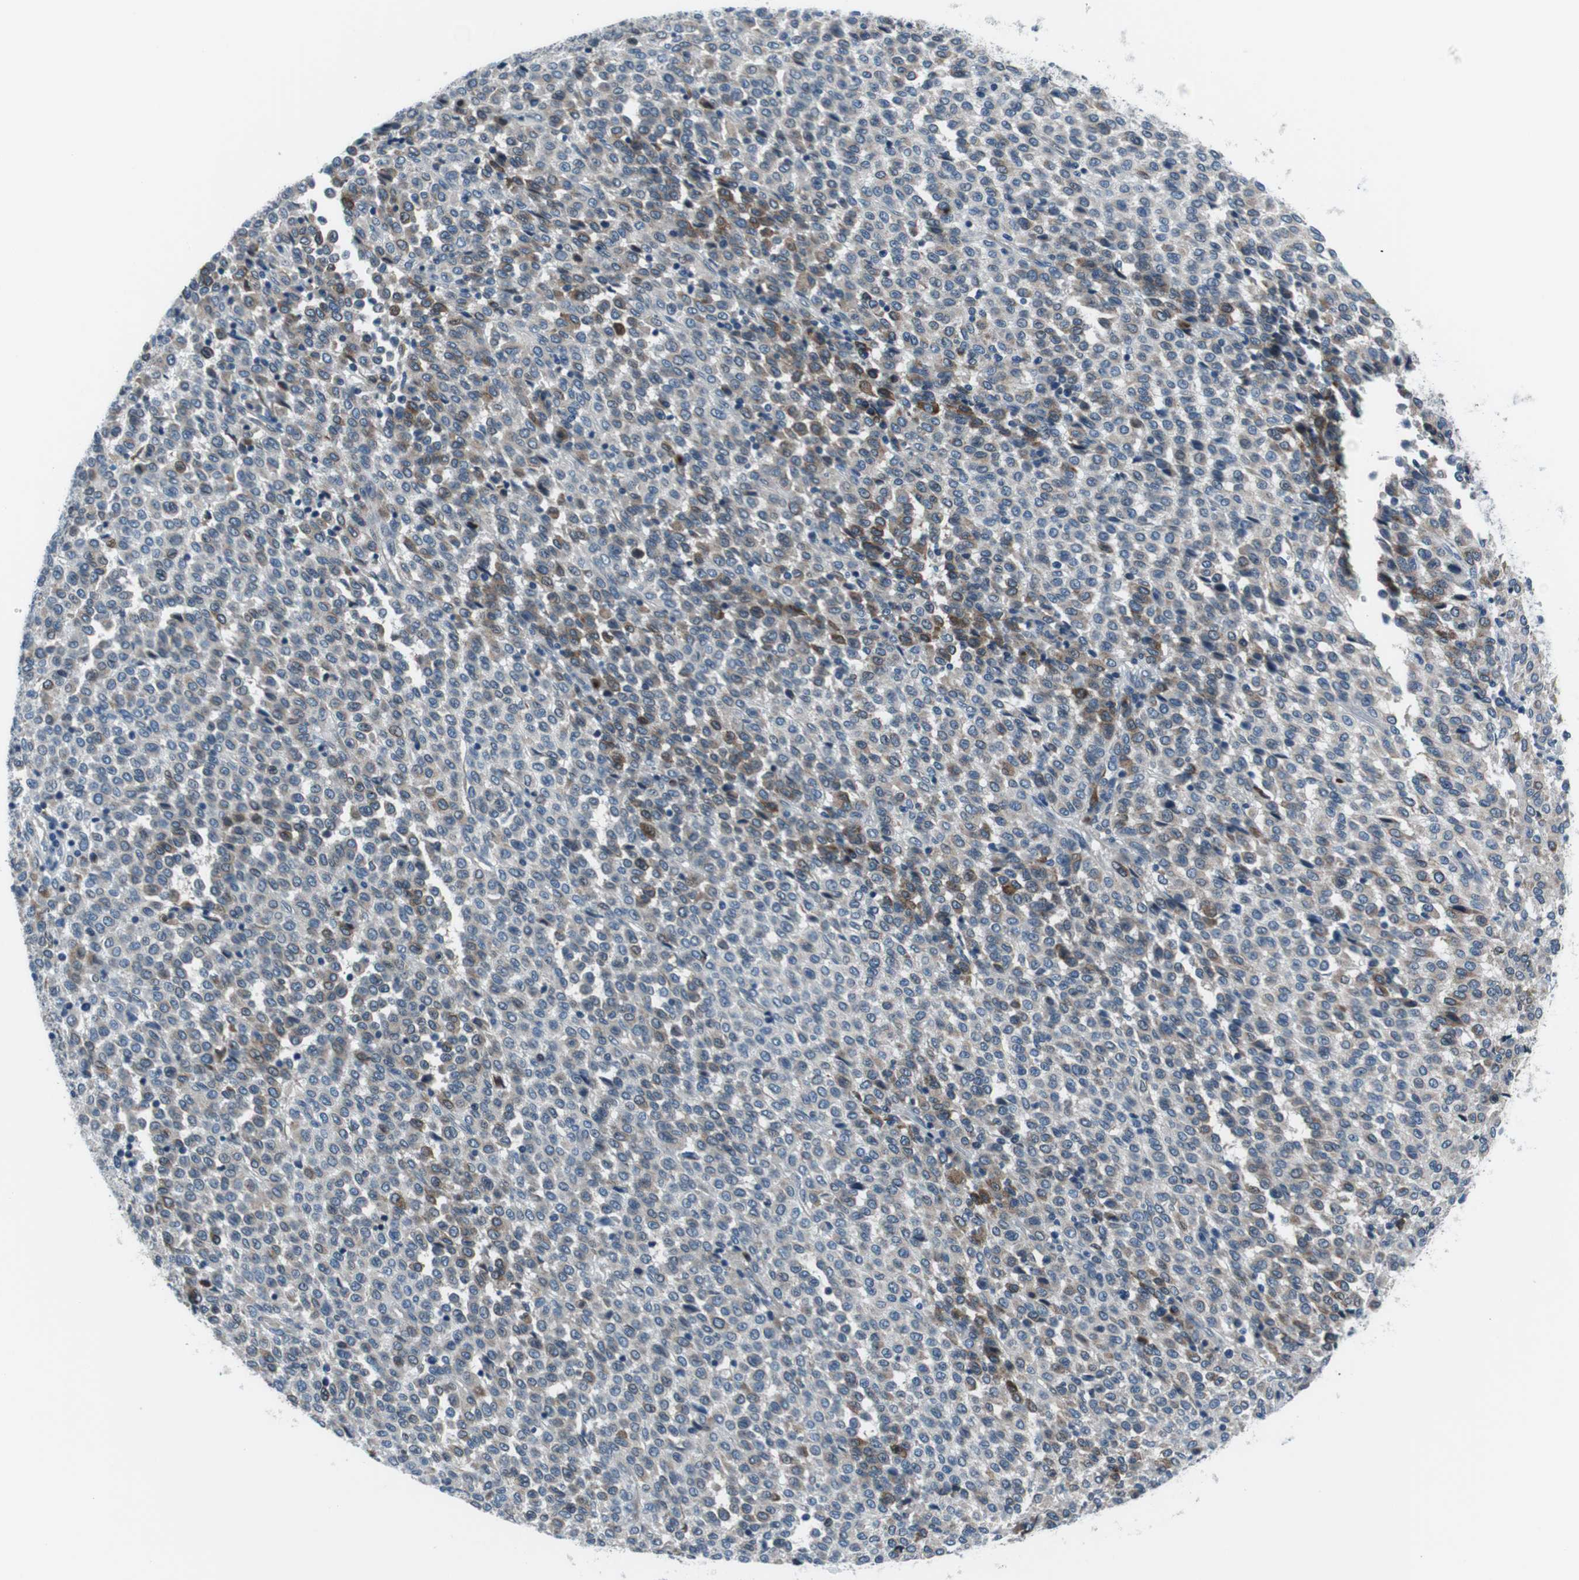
{"staining": {"intensity": "moderate", "quantity": "<25%", "location": "cytoplasmic/membranous"}, "tissue": "melanoma", "cell_type": "Tumor cells", "image_type": "cancer", "snomed": [{"axis": "morphology", "description": "Malignant melanoma, Metastatic site"}, {"axis": "topography", "description": "Pancreas"}], "caption": "High-magnification brightfield microscopy of melanoma stained with DAB (brown) and counterstained with hematoxylin (blue). tumor cells exhibit moderate cytoplasmic/membranous expression is seen in approximately<25% of cells.", "gene": "NUCB2", "patient": {"sex": "female", "age": 30}}